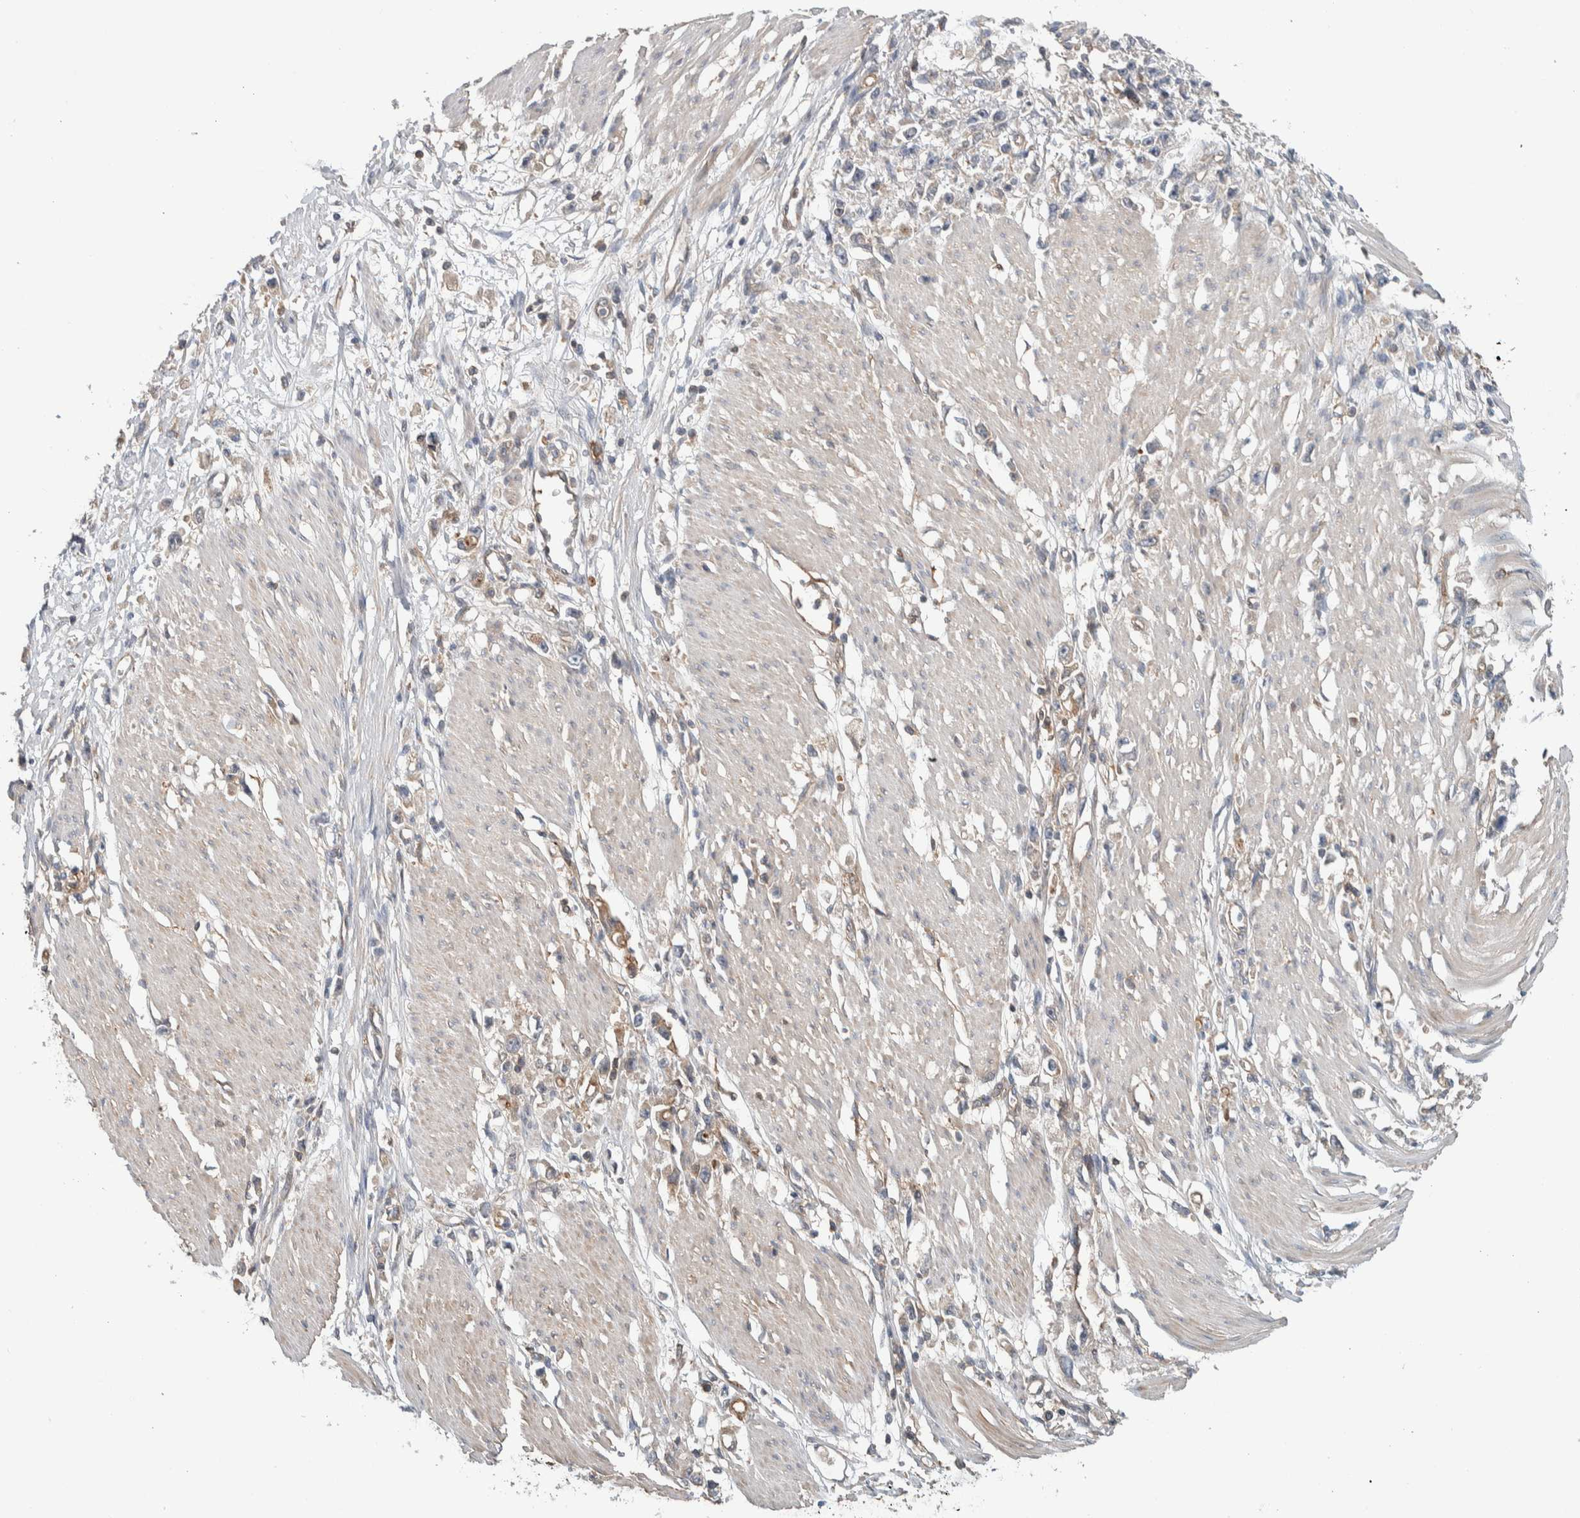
{"staining": {"intensity": "weak", "quantity": "<25%", "location": "cytoplasmic/membranous"}, "tissue": "stomach cancer", "cell_type": "Tumor cells", "image_type": "cancer", "snomed": [{"axis": "morphology", "description": "Adenocarcinoma, NOS"}, {"axis": "topography", "description": "Stomach"}], "caption": "Stomach cancer was stained to show a protein in brown. There is no significant expression in tumor cells. Nuclei are stained in blue.", "gene": "MPRIP", "patient": {"sex": "female", "age": 59}}